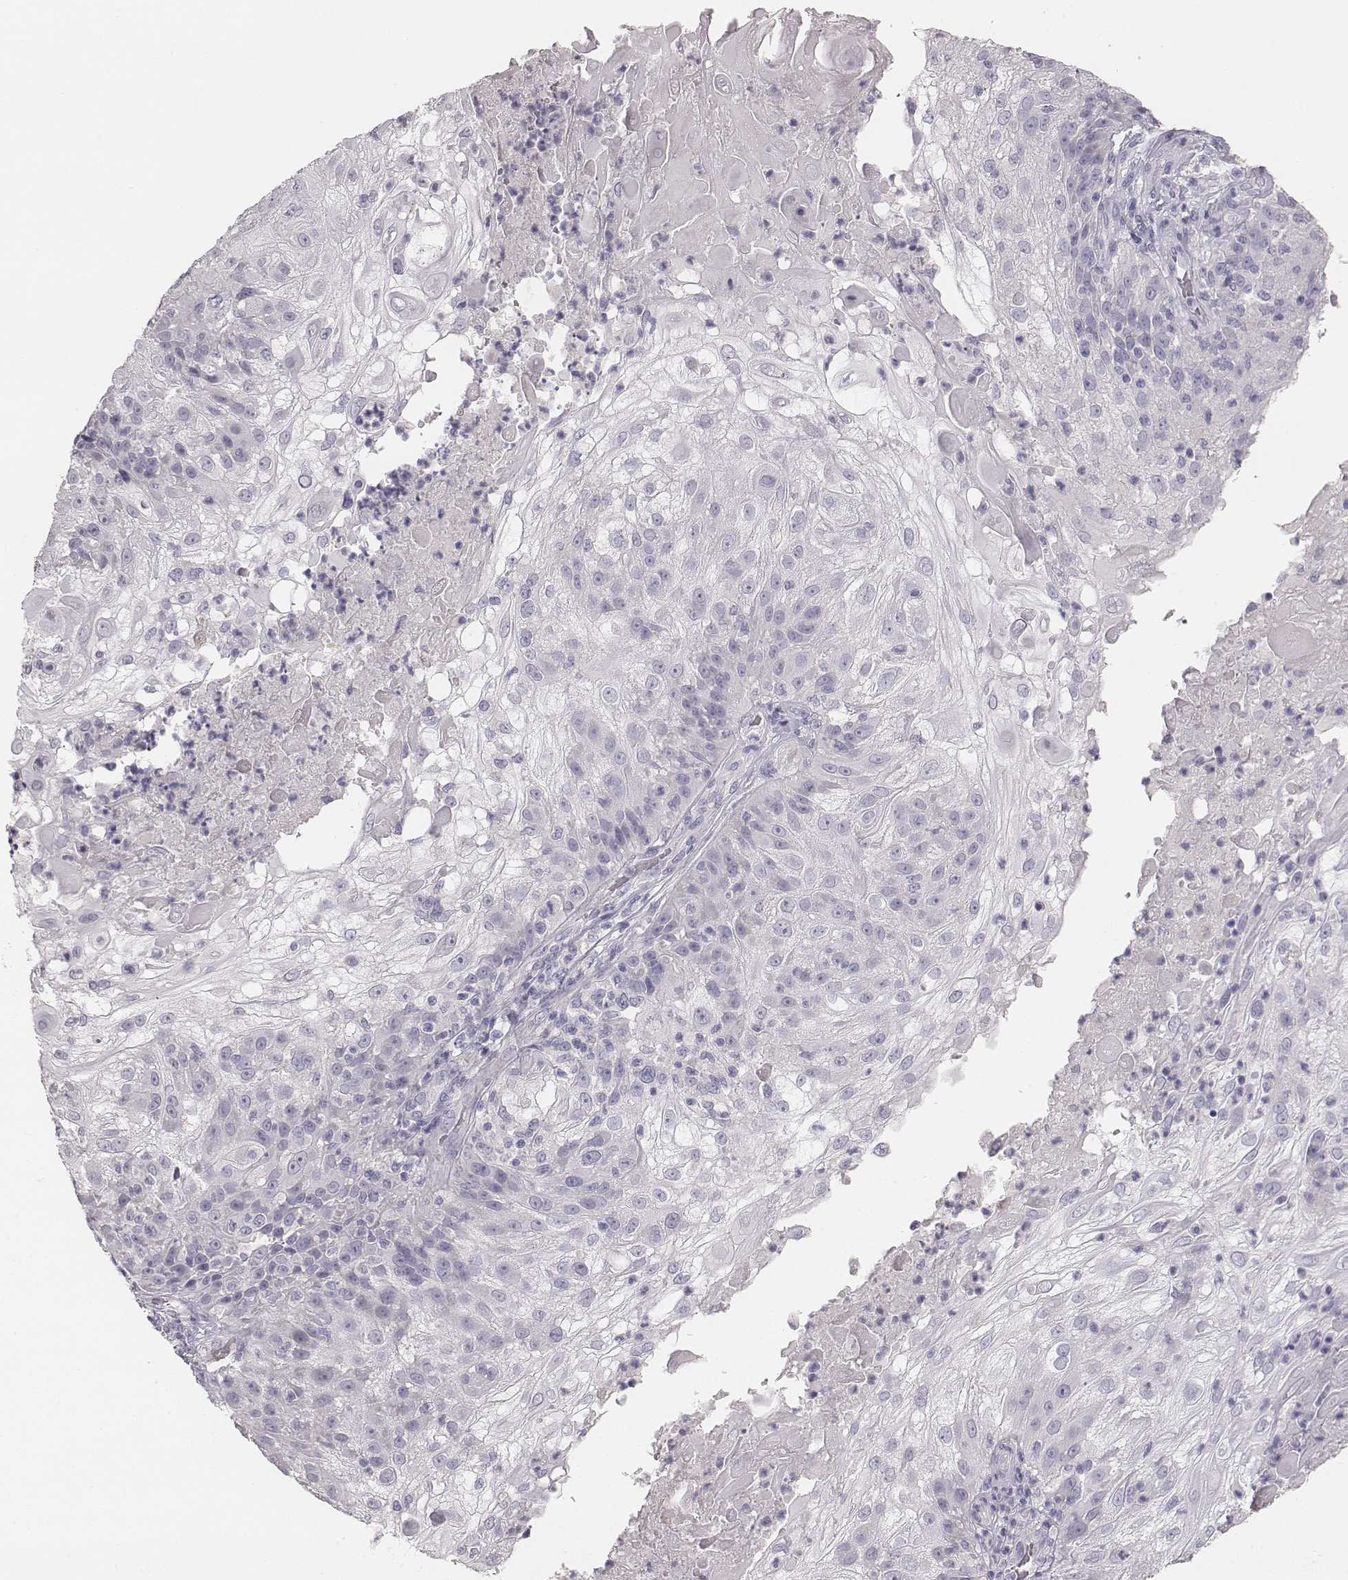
{"staining": {"intensity": "negative", "quantity": "none", "location": "none"}, "tissue": "skin cancer", "cell_type": "Tumor cells", "image_type": "cancer", "snomed": [{"axis": "morphology", "description": "Normal tissue, NOS"}, {"axis": "morphology", "description": "Squamous cell carcinoma, NOS"}, {"axis": "topography", "description": "Skin"}], "caption": "DAB (3,3'-diaminobenzidine) immunohistochemical staining of skin cancer displays no significant staining in tumor cells. (IHC, brightfield microscopy, high magnification).", "gene": "MYH6", "patient": {"sex": "female", "age": 83}}